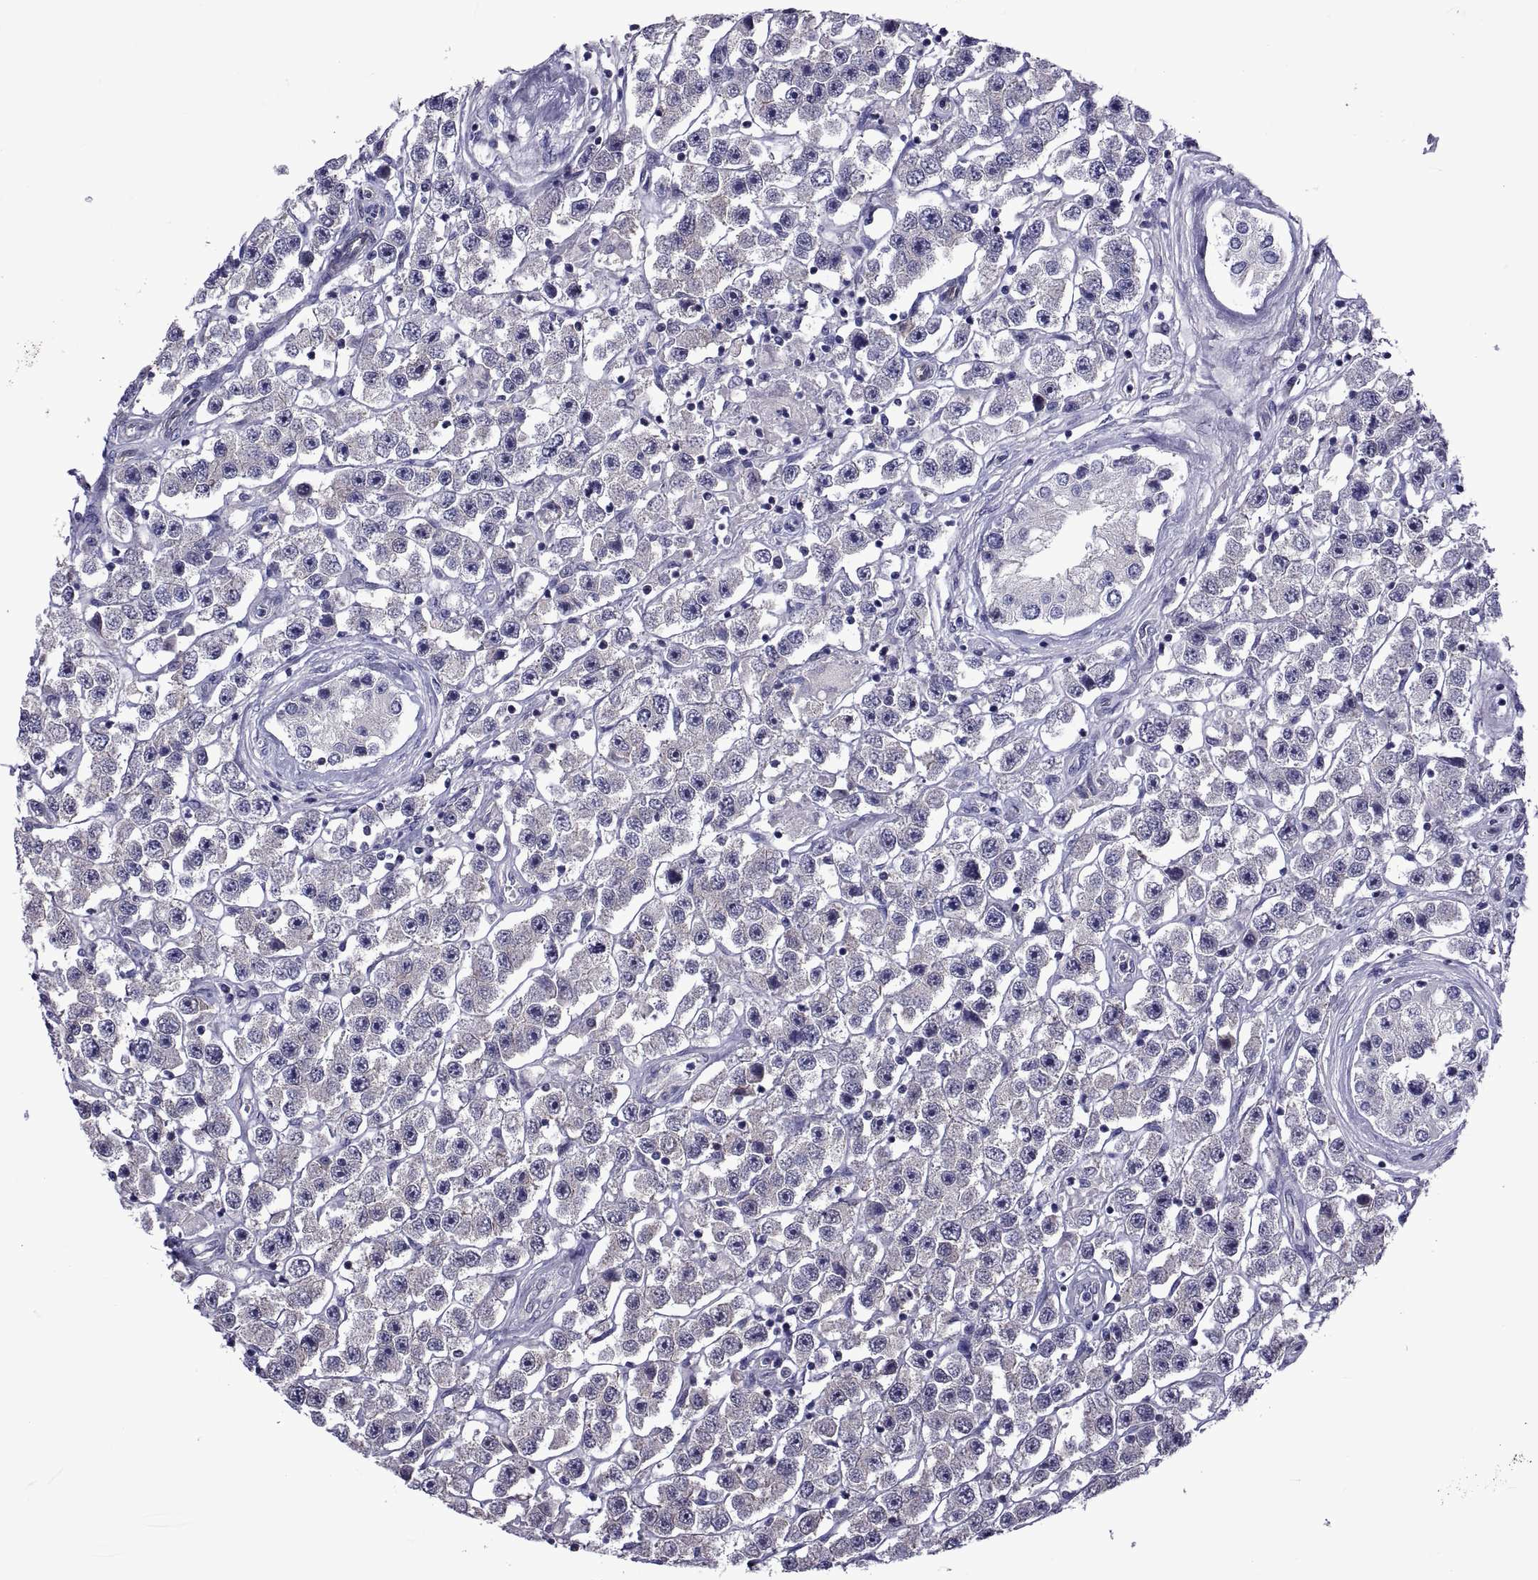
{"staining": {"intensity": "negative", "quantity": "none", "location": "none"}, "tissue": "testis cancer", "cell_type": "Tumor cells", "image_type": "cancer", "snomed": [{"axis": "morphology", "description": "Seminoma, NOS"}, {"axis": "topography", "description": "Testis"}], "caption": "Tumor cells show no significant expression in testis seminoma.", "gene": "LCN9", "patient": {"sex": "male", "age": 45}}